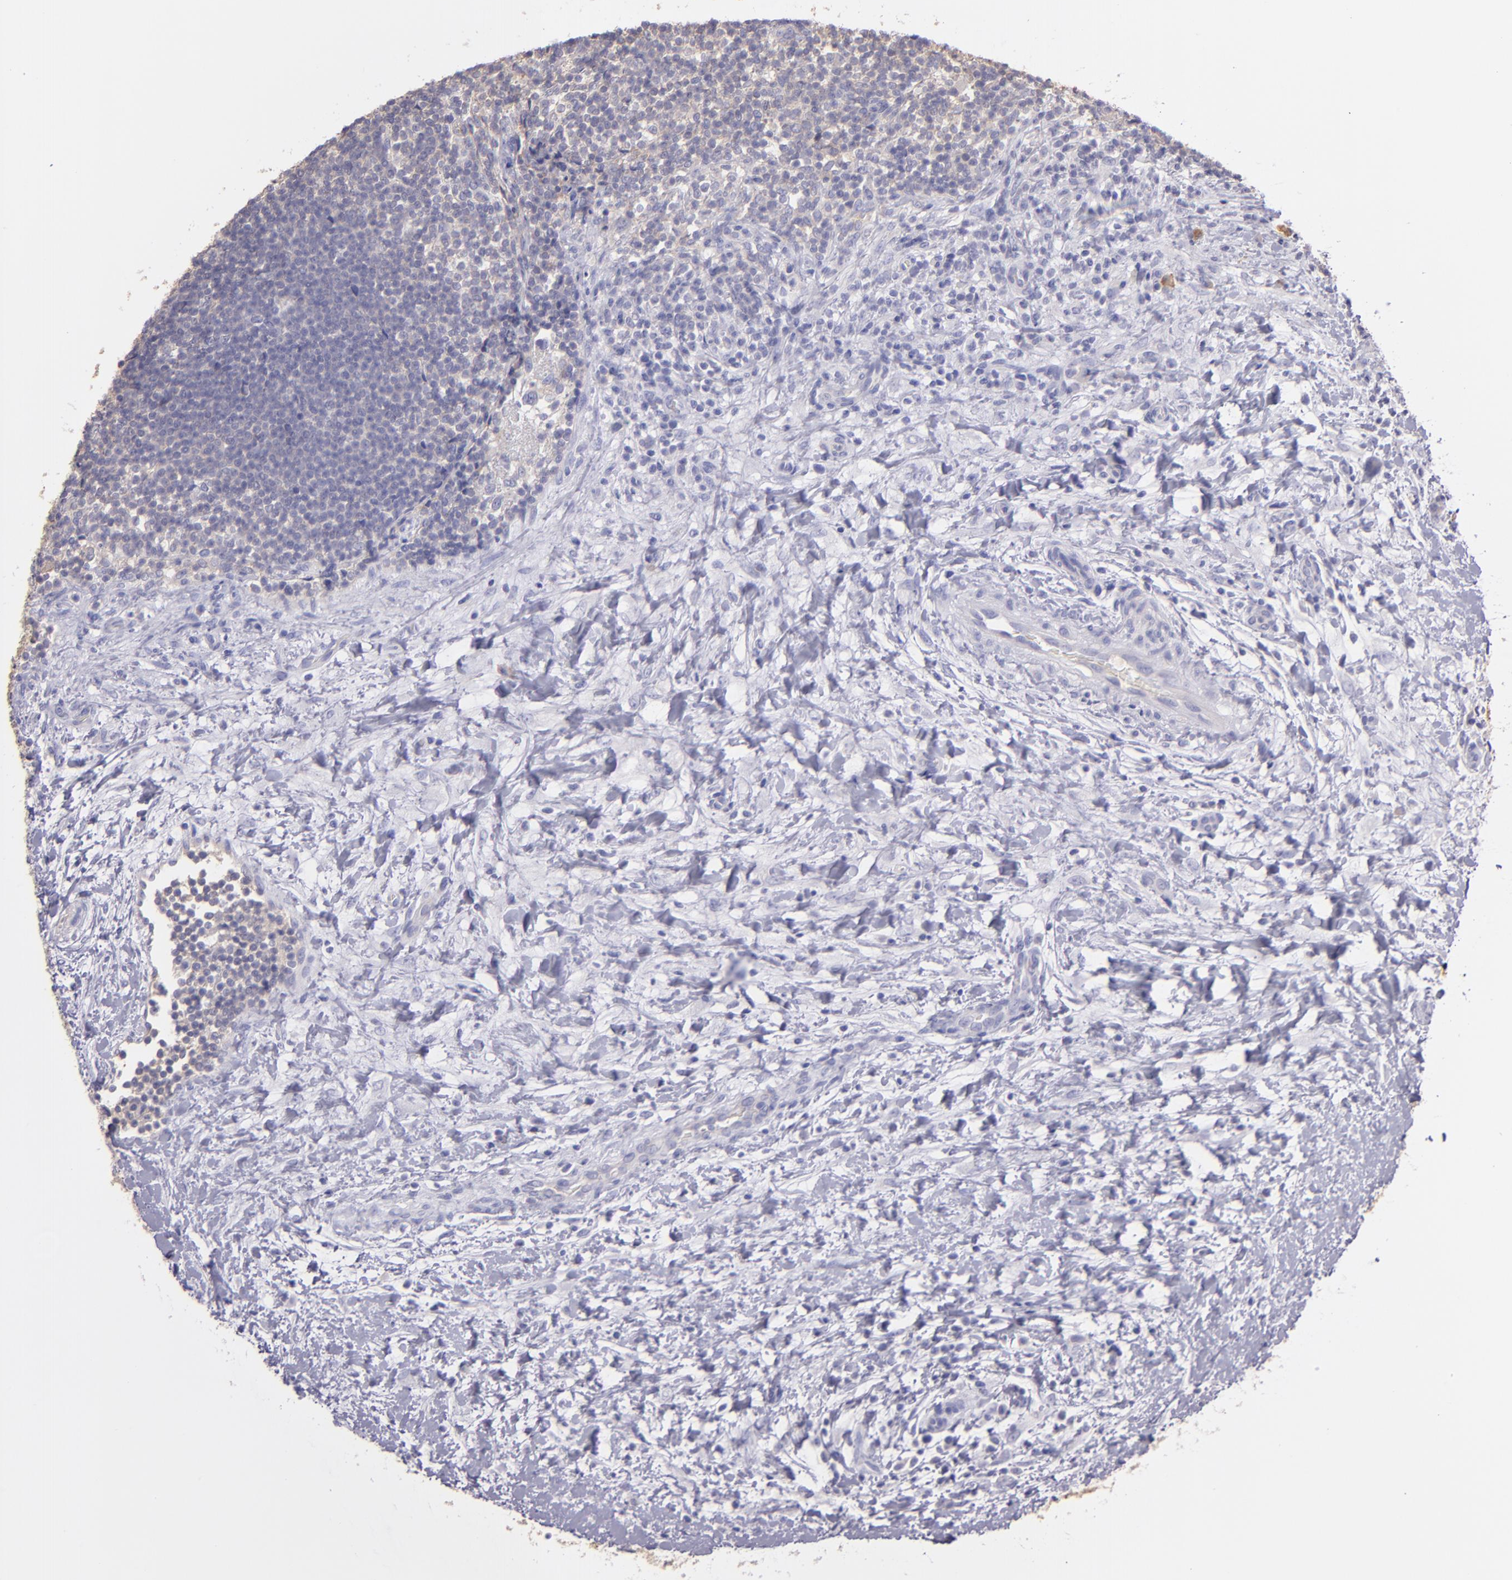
{"staining": {"intensity": "weak", "quantity": "25%-75%", "location": "cytoplasmic/membranous"}, "tissue": "lymphoma", "cell_type": "Tumor cells", "image_type": "cancer", "snomed": [{"axis": "morphology", "description": "Malignant lymphoma, non-Hodgkin's type, Low grade"}, {"axis": "topography", "description": "Lymph node"}], "caption": "Immunohistochemistry micrograph of human lymphoma stained for a protein (brown), which displays low levels of weak cytoplasmic/membranous expression in about 25%-75% of tumor cells.", "gene": "ECE1", "patient": {"sex": "female", "age": 76}}